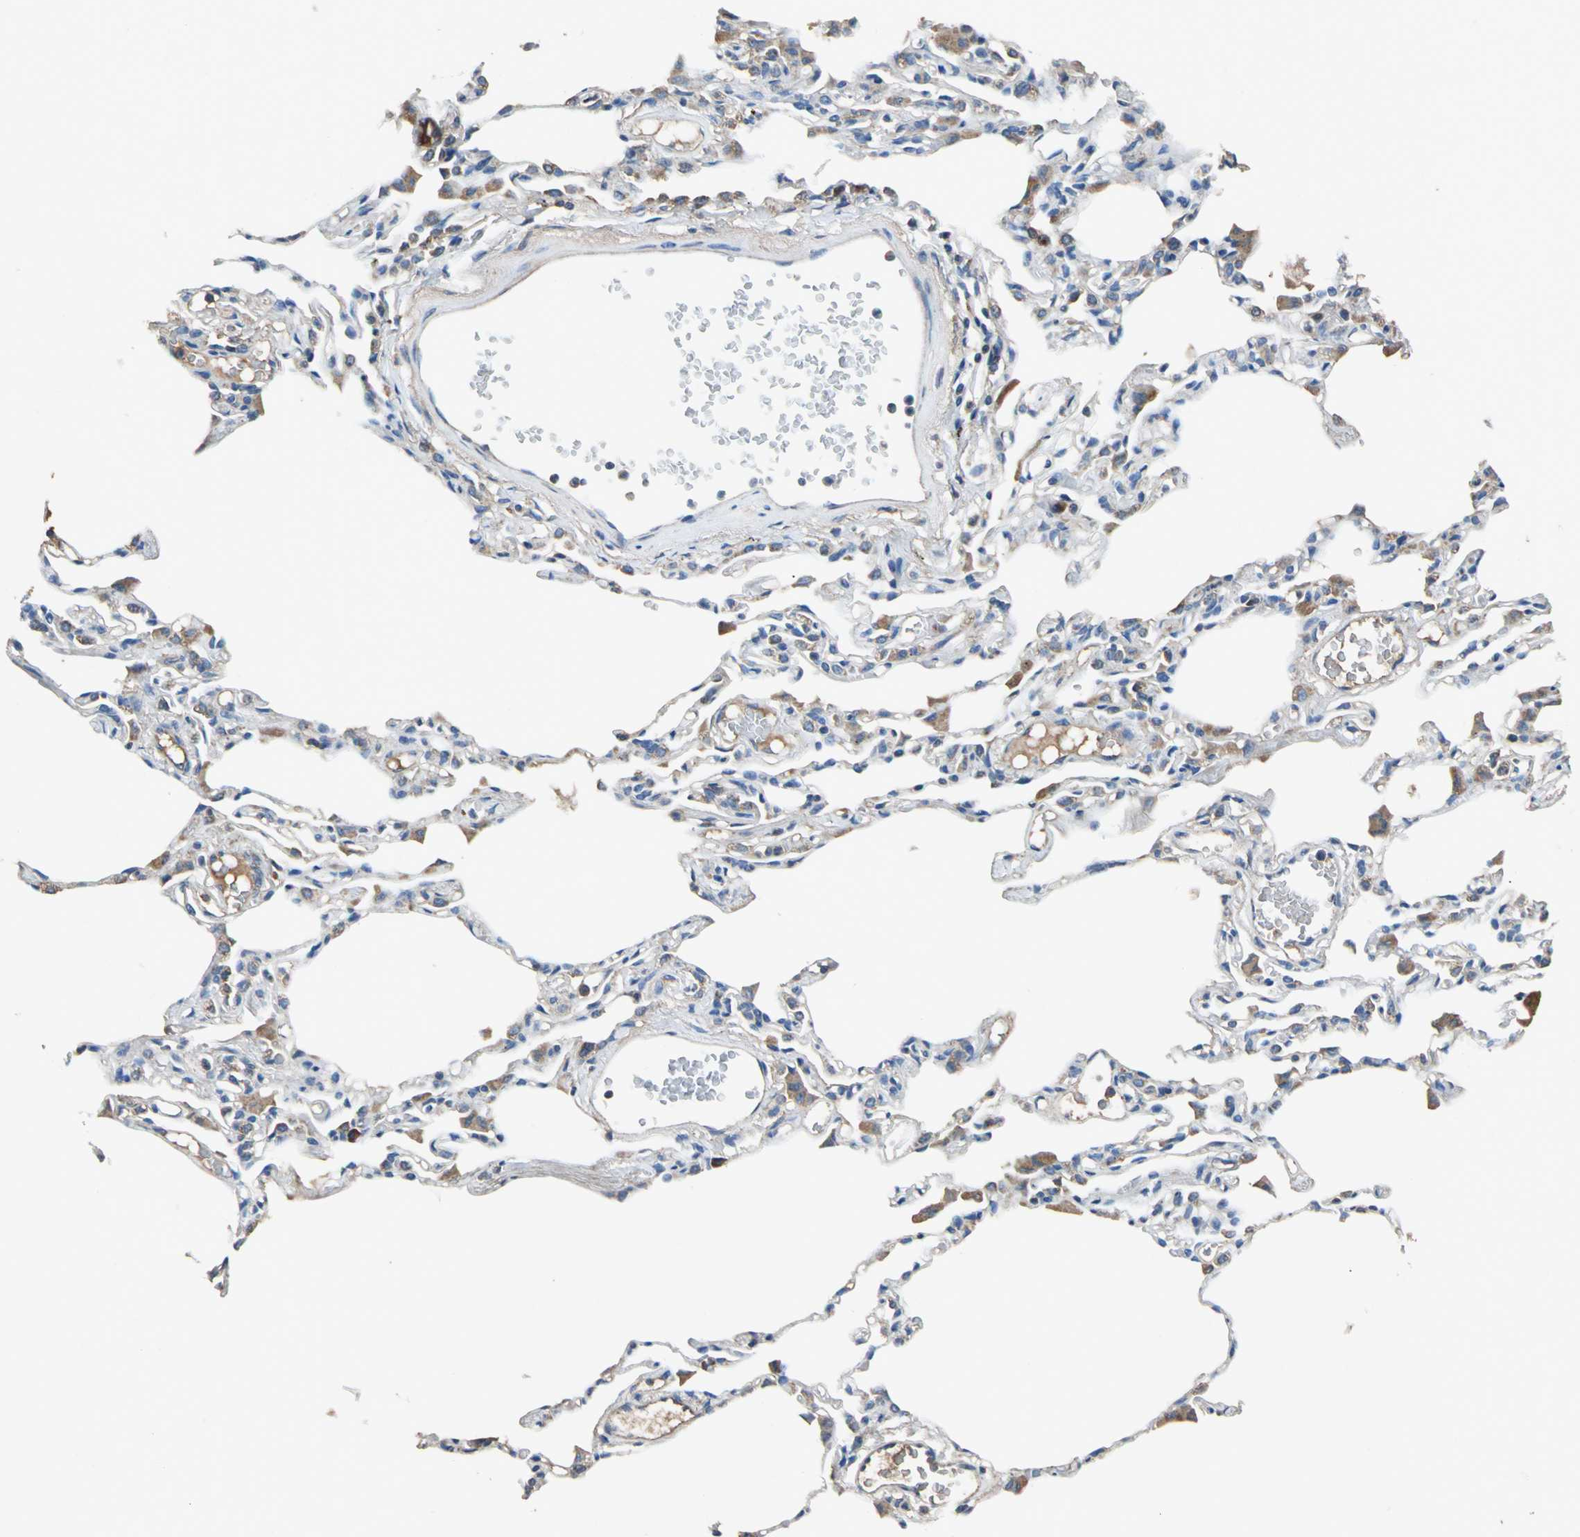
{"staining": {"intensity": "moderate", "quantity": "25%-75%", "location": "cytoplasmic/membranous"}, "tissue": "lung", "cell_type": "Alveolar cells", "image_type": "normal", "snomed": [{"axis": "morphology", "description": "Normal tissue, NOS"}, {"axis": "topography", "description": "Lung"}], "caption": "Immunohistochemistry (IHC) photomicrograph of benign lung: human lung stained using immunohistochemistry reveals medium levels of moderate protein expression localized specifically in the cytoplasmic/membranous of alveolar cells, appearing as a cytoplasmic/membranous brown color.", "gene": "HEPH", "patient": {"sex": "female", "age": 49}}